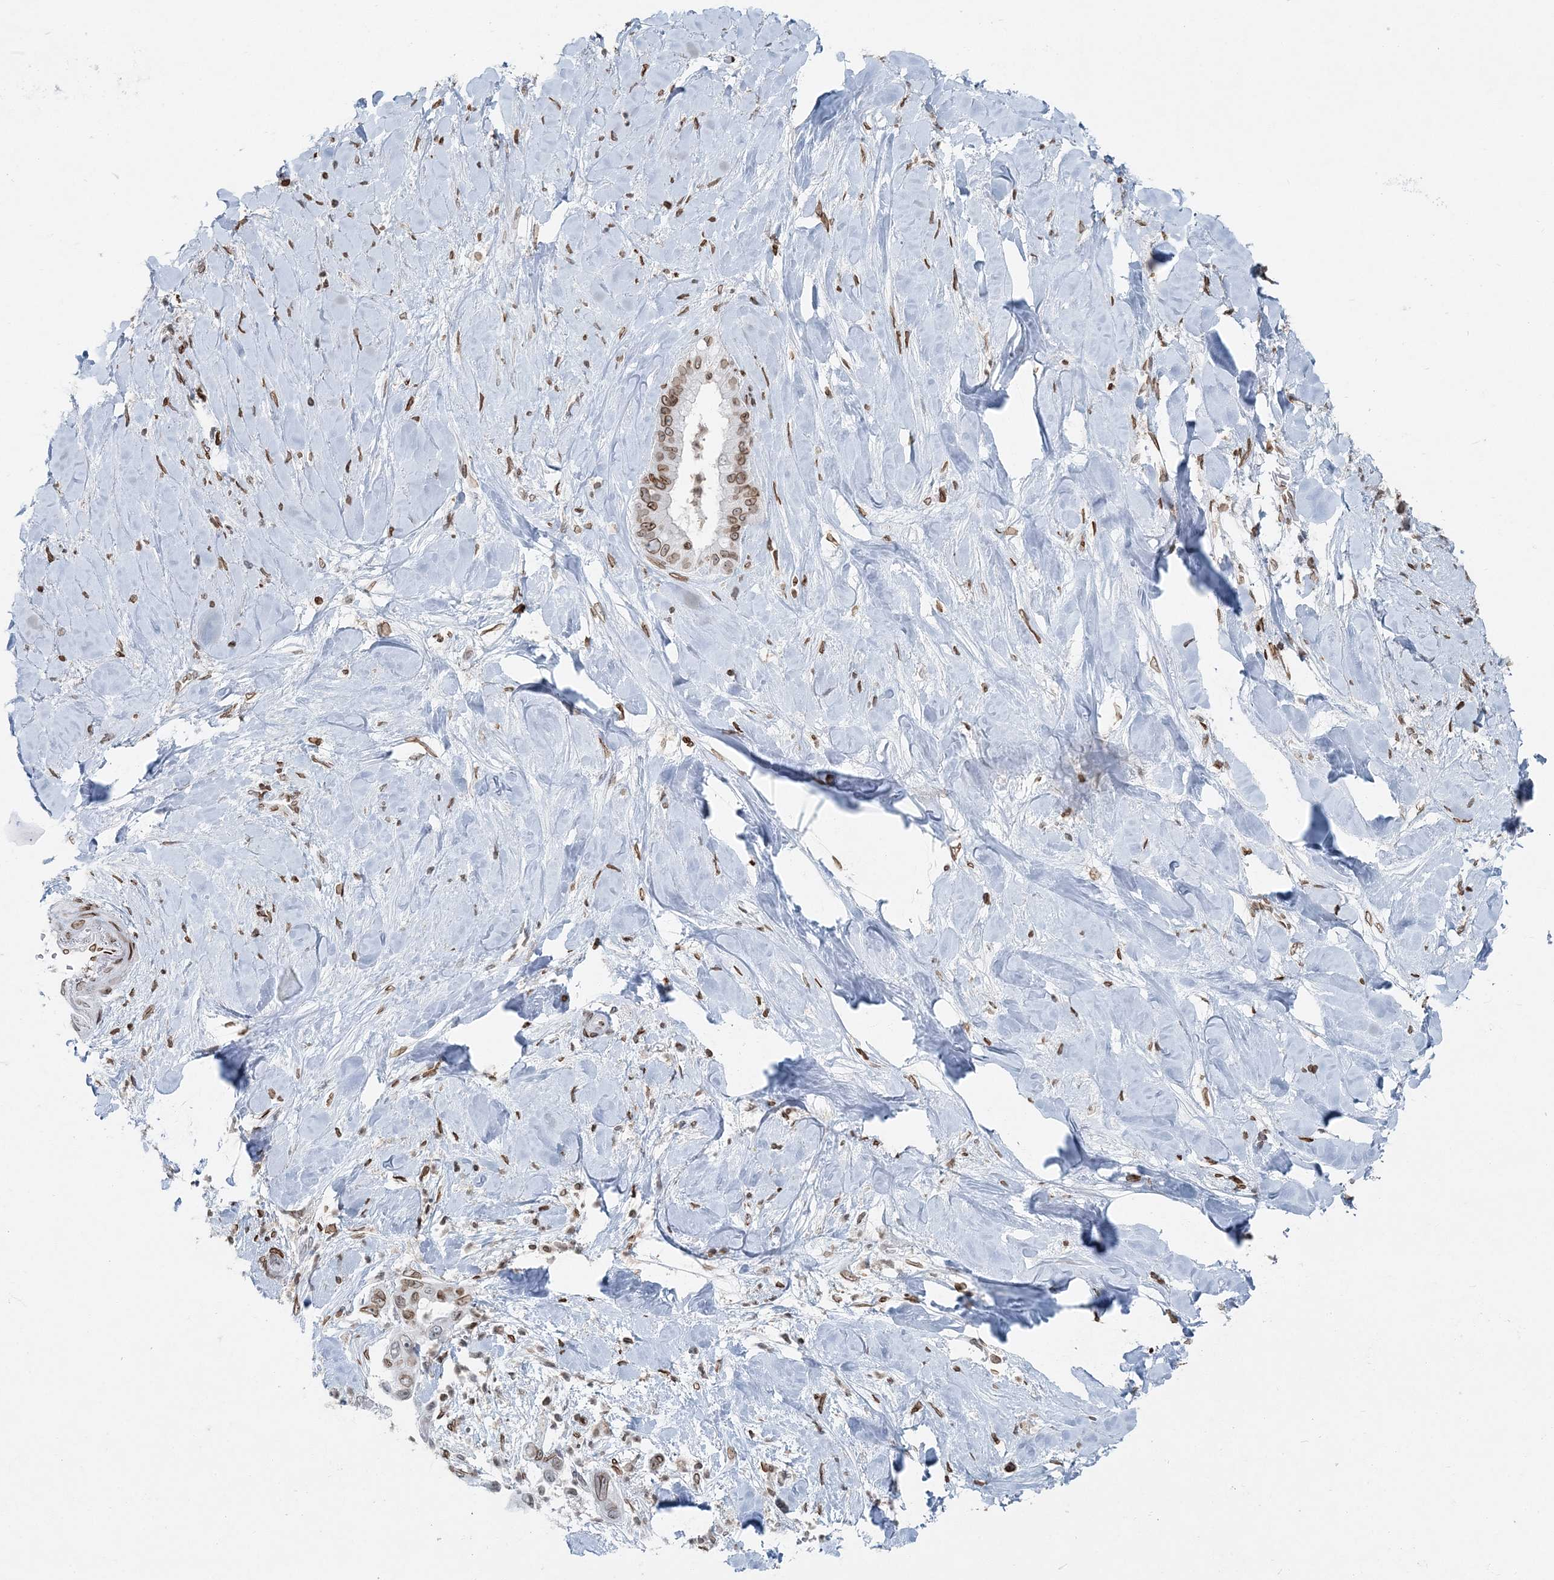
{"staining": {"intensity": "moderate", "quantity": ">75%", "location": "cytoplasmic/membranous,nuclear"}, "tissue": "liver cancer", "cell_type": "Tumor cells", "image_type": "cancer", "snomed": [{"axis": "morphology", "description": "Cholangiocarcinoma"}, {"axis": "topography", "description": "Liver"}], "caption": "Human liver cancer (cholangiocarcinoma) stained with a brown dye shows moderate cytoplasmic/membranous and nuclear positive positivity in approximately >75% of tumor cells.", "gene": "GJD4", "patient": {"sex": "female", "age": 54}}